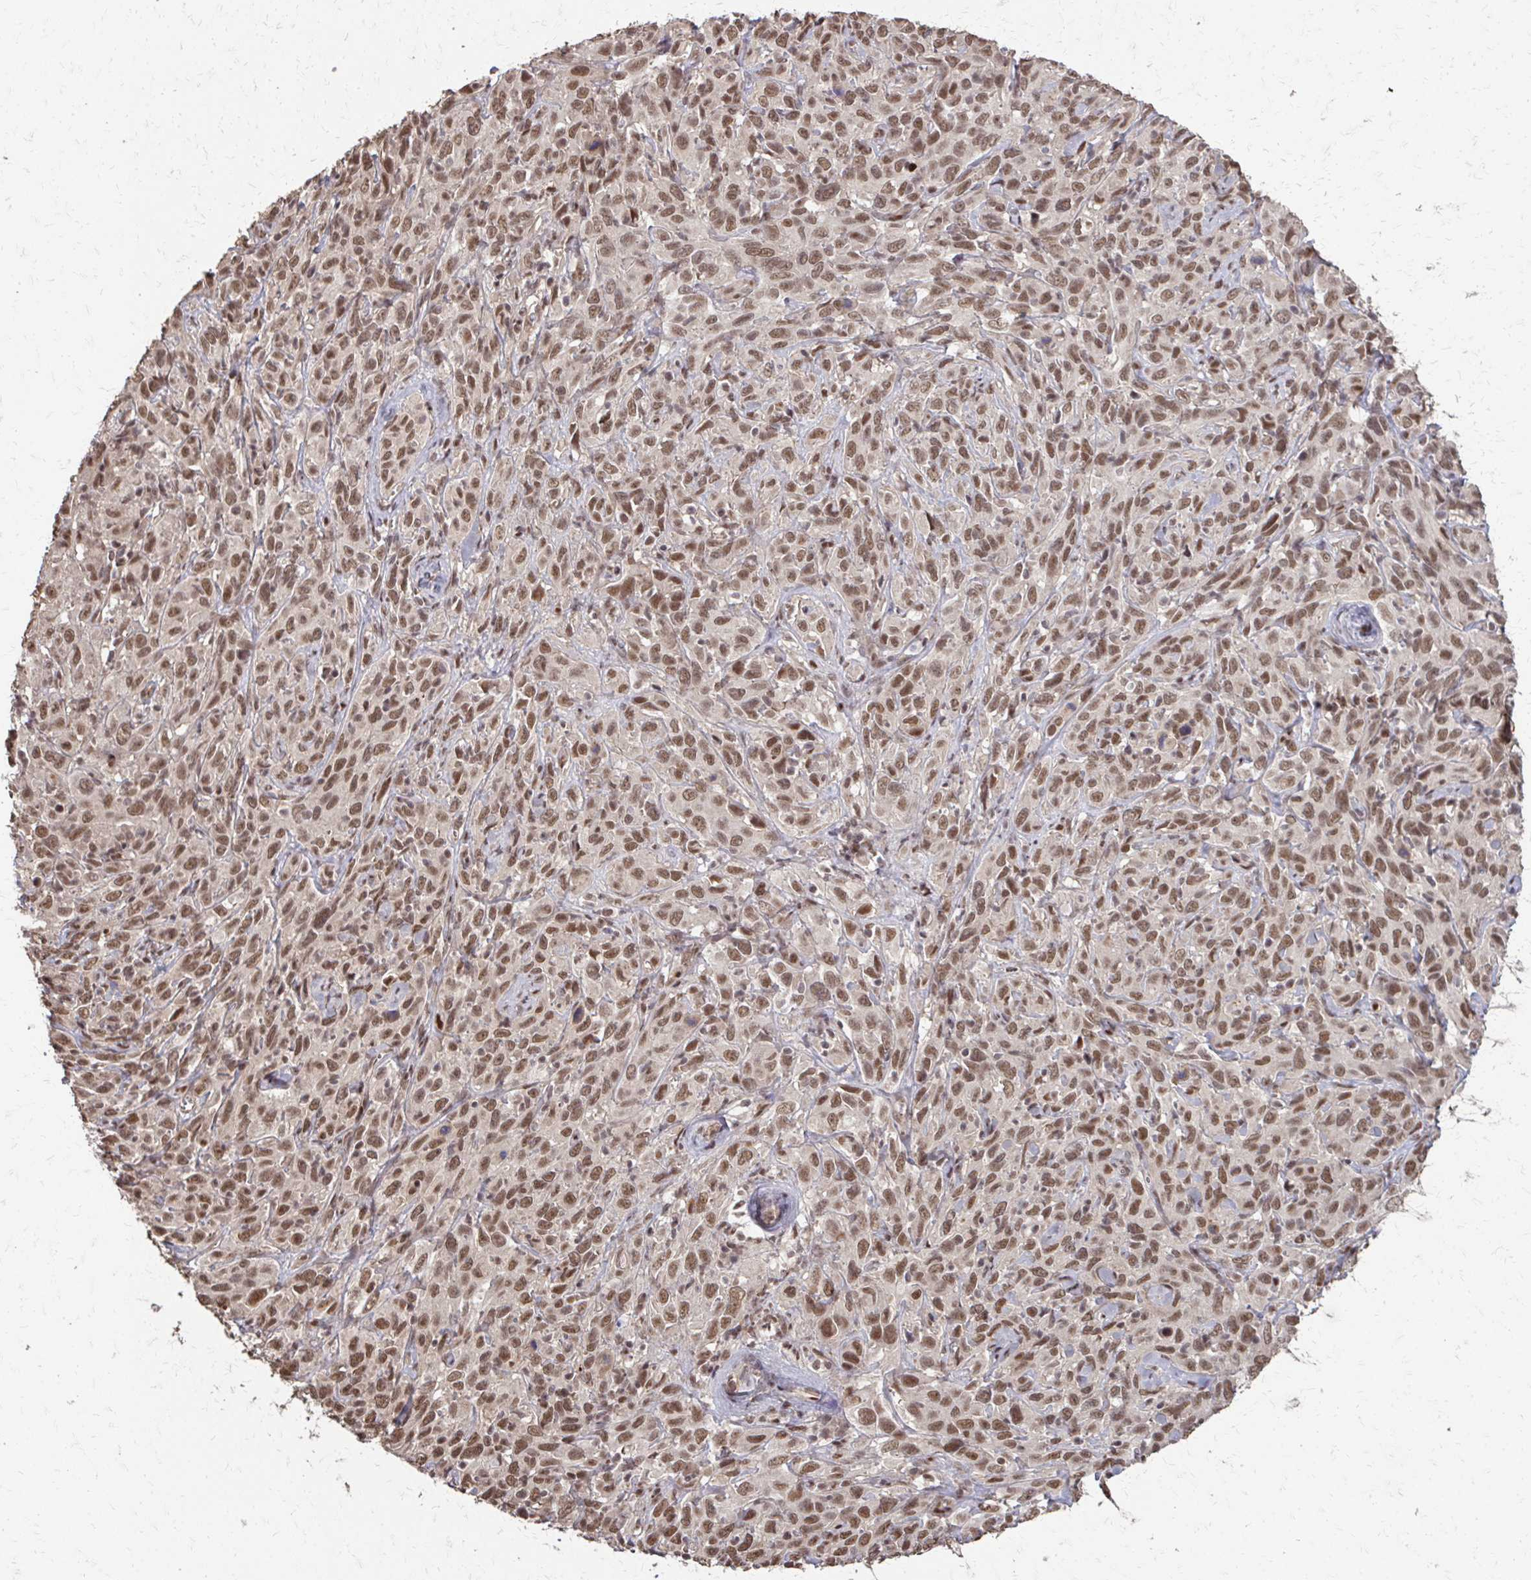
{"staining": {"intensity": "moderate", "quantity": ">75%", "location": "nuclear"}, "tissue": "cervical cancer", "cell_type": "Tumor cells", "image_type": "cancer", "snomed": [{"axis": "morphology", "description": "Normal tissue, NOS"}, {"axis": "morphology", "description": "Squamous cell carcinoma, NOS"}, {"axis": "topography", "description": "Cervix"}], "caption": "IHC histopathology image of human cervical cancer (squamous cell carcinoma) stained for a protein (brown), which displays medium levels of moderate nuclear staining in about >75% of tumor cells.", "gene": "SS18", "patient": {"sex": "female", "age": 51}}